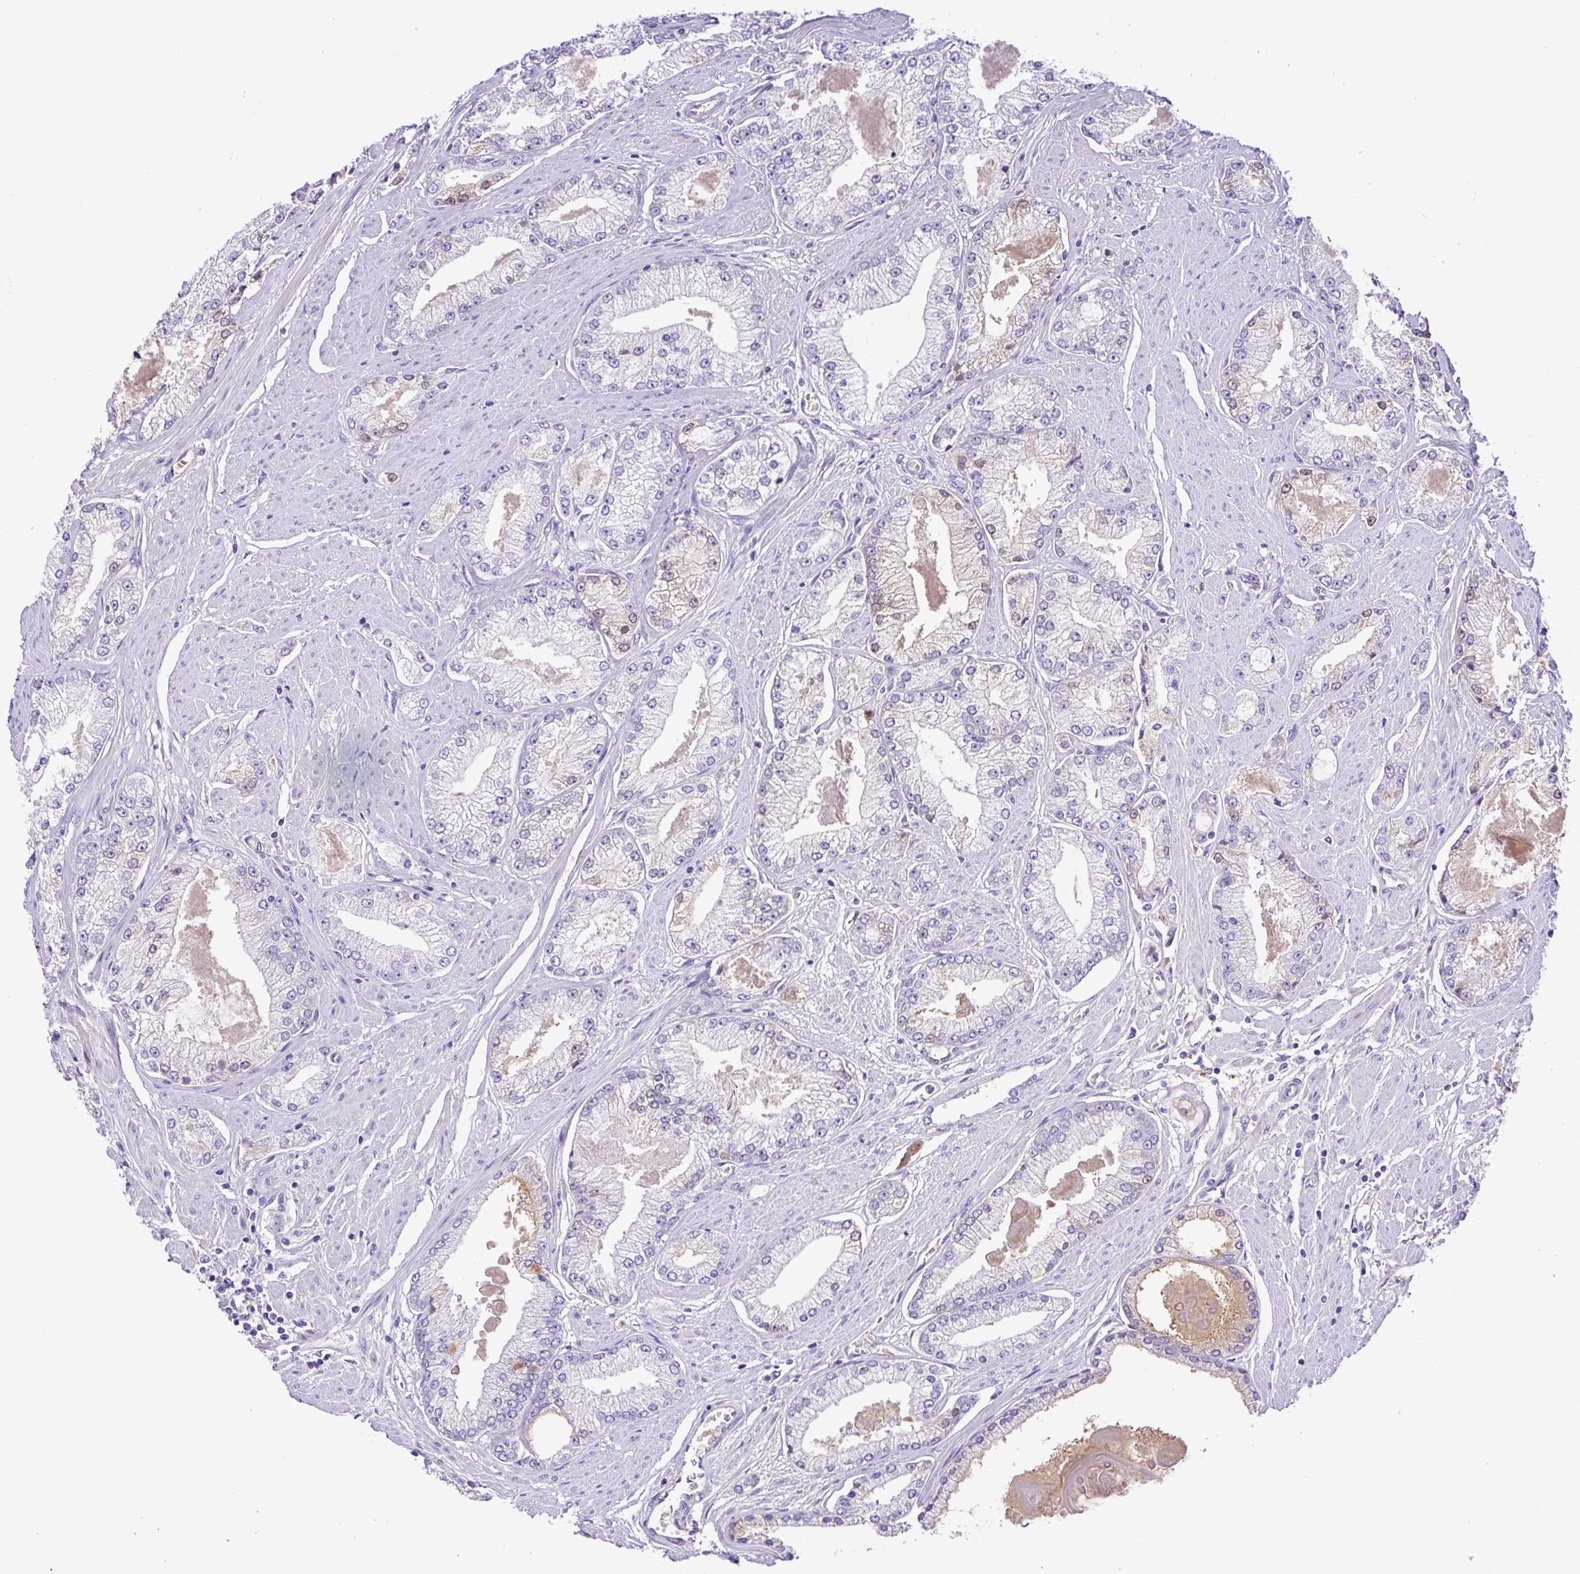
{"staining": {"intensity": "negative", "quantity": "none", "location": "none"}, "tissue": "prostate cancer", "cell_type": "Tumor cells", "image_type": "cancer", "snomed": [{"axis": "morphology", "description": "Adenocarcinoma, High grade"}, {"axis": "topography", "description": "Prostate"}], "caption": "Prostate cancer (adenocarcinoma (high-grade)) was stained to show a protein in brown. There is no significant expression in tumor cells. Brightfield microscopy of IHC stained with DAB (3,3'-diaminobenzidine) (brown) and hematoxylin (blue), captured at high magnification.", "gene": "IGFL1", "patient": {"sex": "male", "age": 68}}